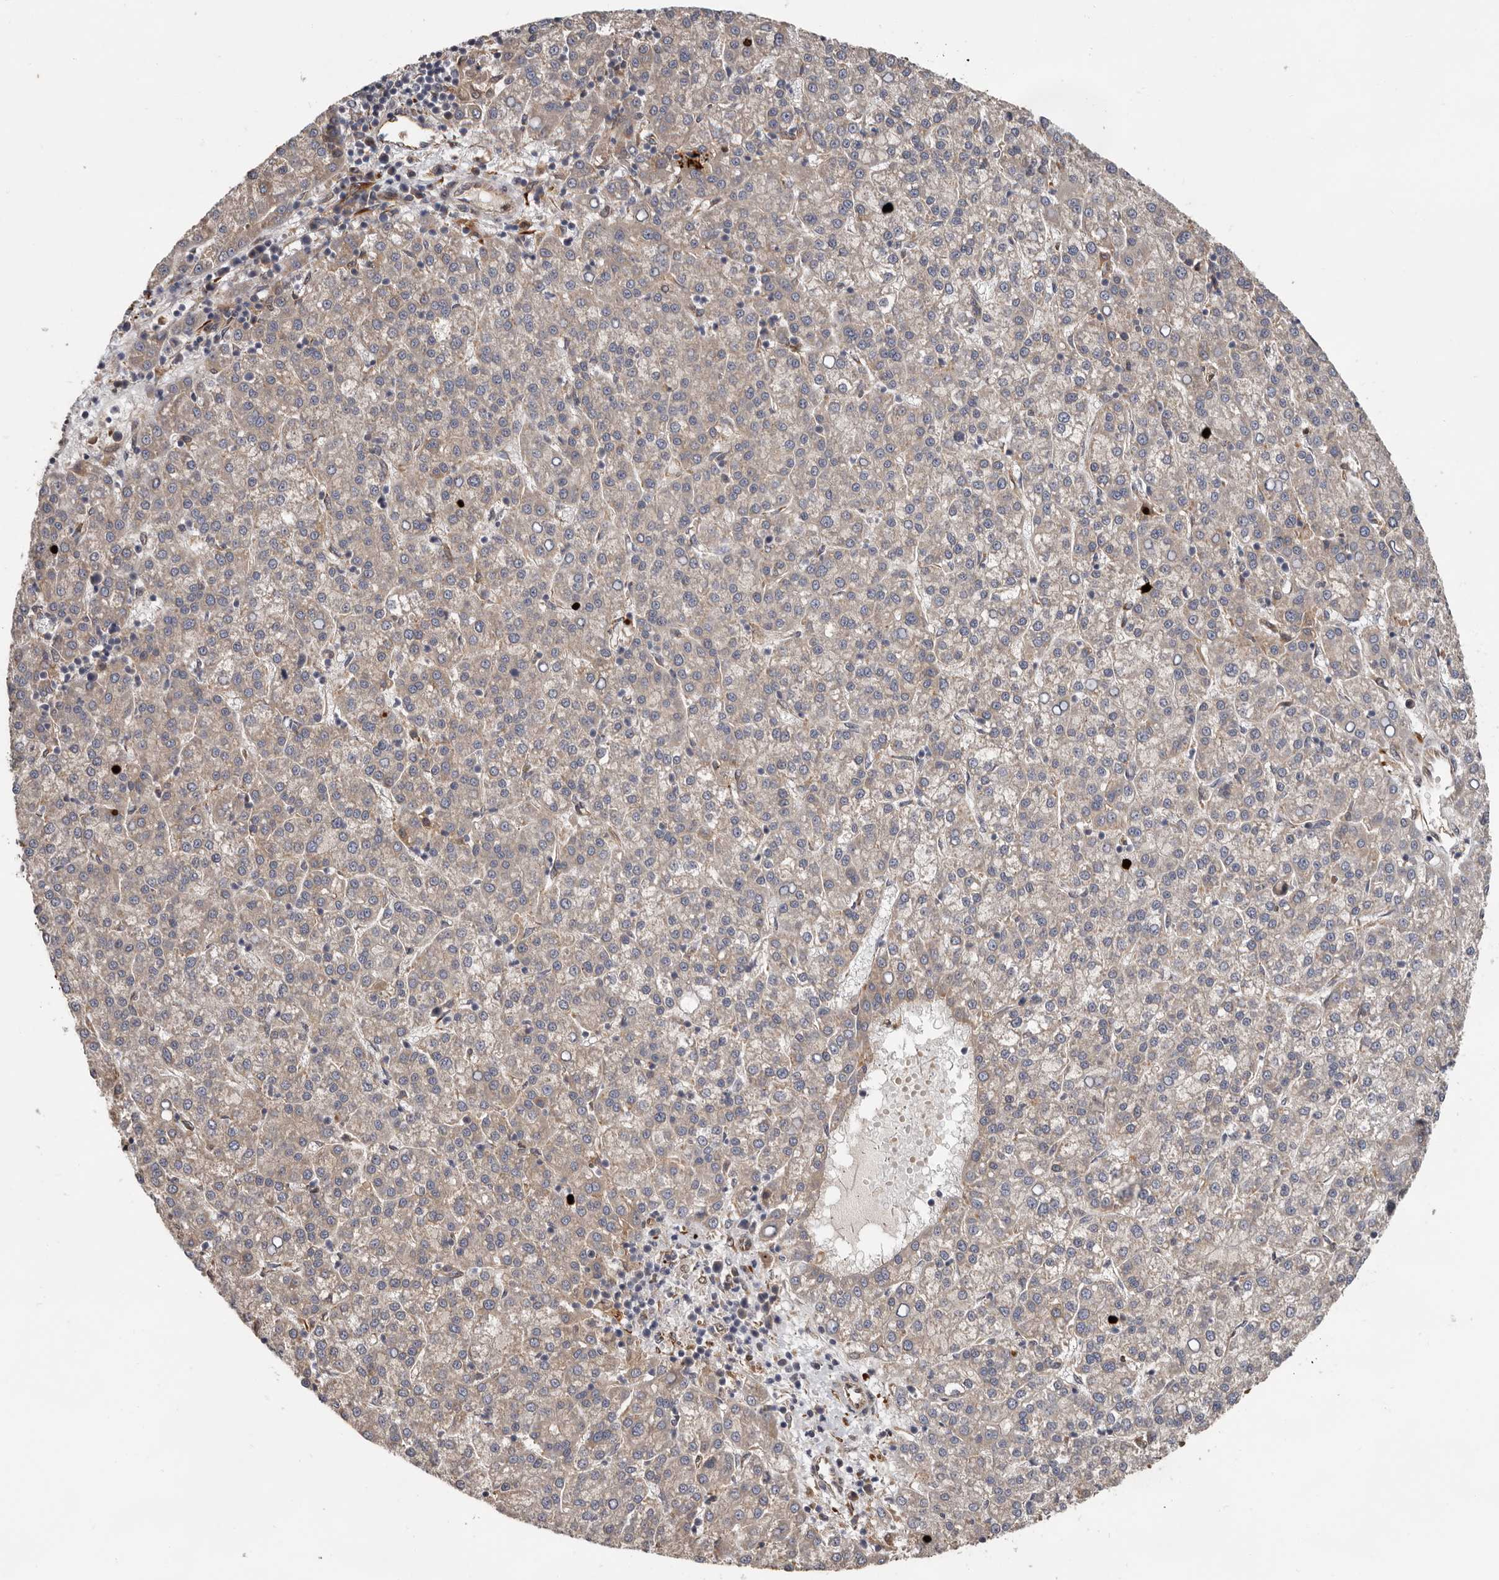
{"staining": {"intensity": "weak", "quantity": "25%-75%", "location": "cytoplasmic/membranous"}, "tissue": "liver cancer", "cell_type": "Tumor cells", "image_type": "cancer", "snomed": [{"axis": "morphology", "description": "Carcinoma, Hepatocellular, NOS"}, {"axis": "topography", "description": "Liver"}], "caption": "Immunohistochemistry (IHC) of hepatocellular carcinoma (liver) demonstrates low levels of weak cytoplasmic/membranous positivity in about 25%-75% of tumor cells.", "gene": "MTF1", "patient": {"sex": "female", "age": 58}}